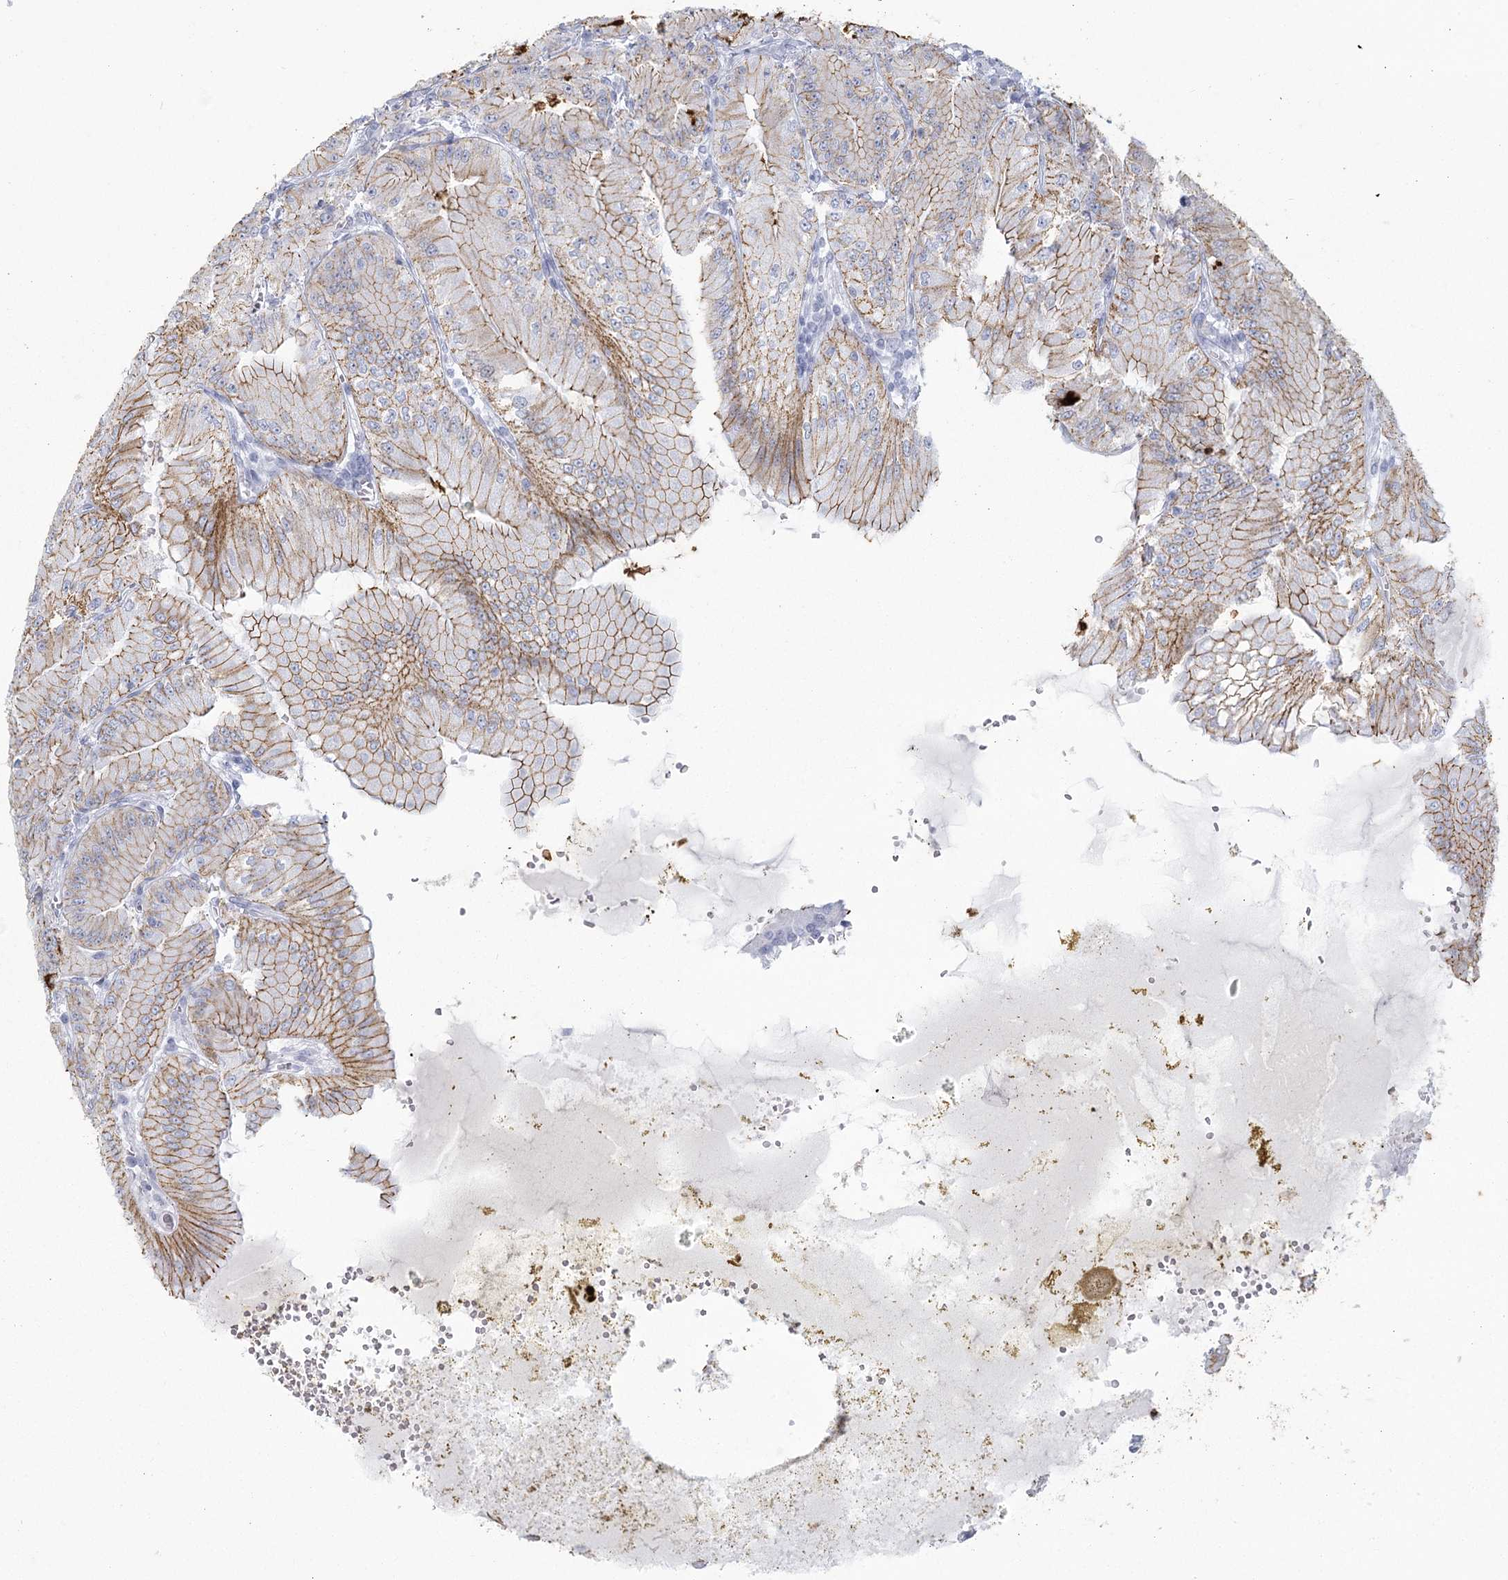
{"staining": {"intensity": "strong", "quantity": "25%-75%", "location": "cytoplasmic/membranous"}, "tissue": "stomach", "cell_type": "Glandular cells", "image_type": "normal", "snomed": [{"axis": "morphology", "description": "Normal tissue, NOS"}, {"axis": "topography", "description": "Stomach, upper"}, {"axis": "topography", "description": "Stomach, lower"}], "caption": "Protein analysis of benign stomach demonstrates strong cytoplasmic/membranous positivity in approximately 25%-75% of glandular cells.", "gene": "WNT8B", "patient": {"sex": "male", "age": 71}}